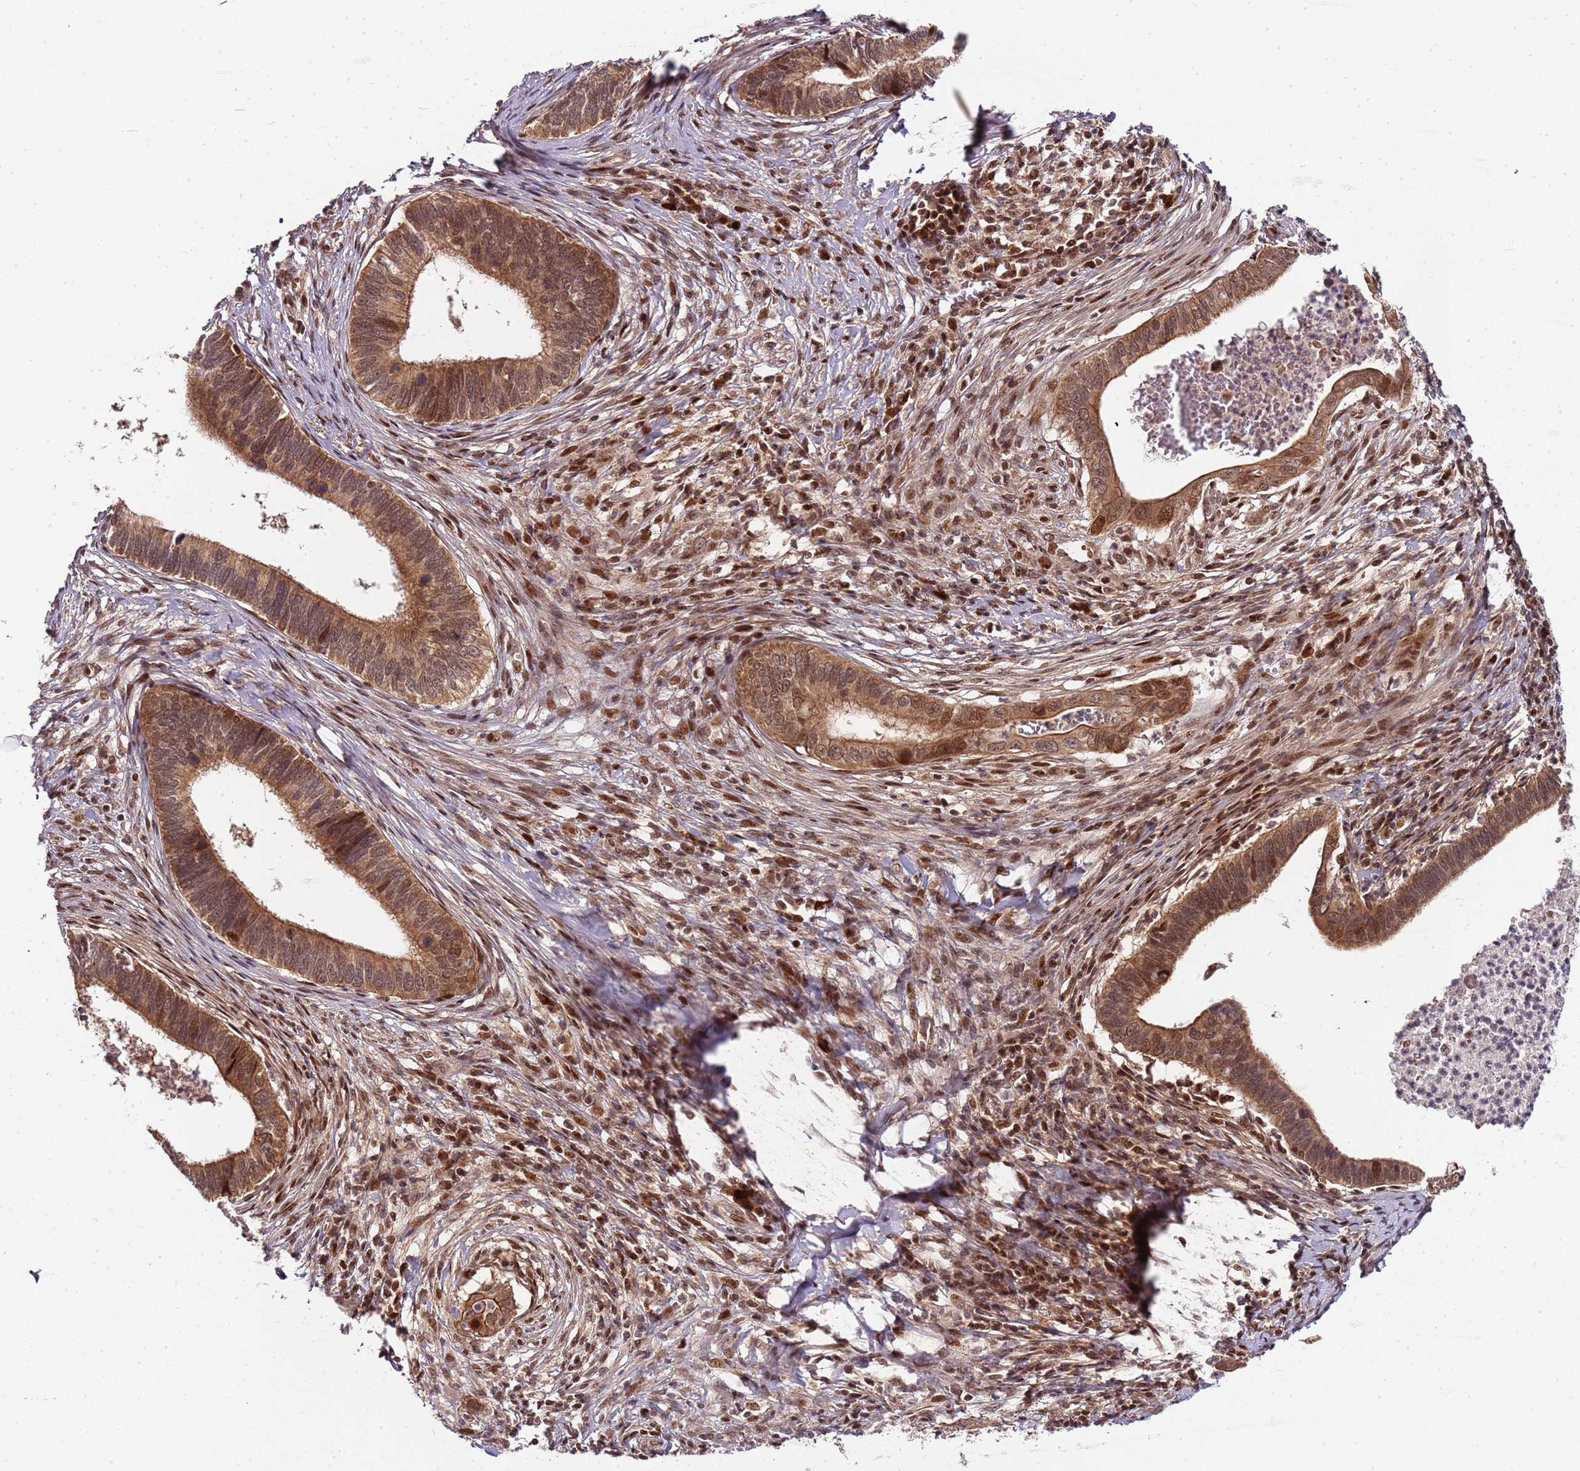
{"staining": {"intensity": "moderate", "quantity": ">75%", "location": "cytoplasmic/membranous,nuclear"}, "tissue": "cervical cancer", "cell_type": "Tumor cells", "image_type": "cancer", "snomed": [{"axis": "morphology", "description": "Adenocarcinoma, NOS"}, {"axis": "topography", "description": "Cervix"}], "caption": "Approximately >75% of tumor cells in human cervical cancer (adenocarcinoma) show moderate cytoplasmic/membranous and nuclear protein positivity as visualized by brown immunohistochemical staining.", "gene": "EDC3", "patient": {"sex": "female", "age": 42}}